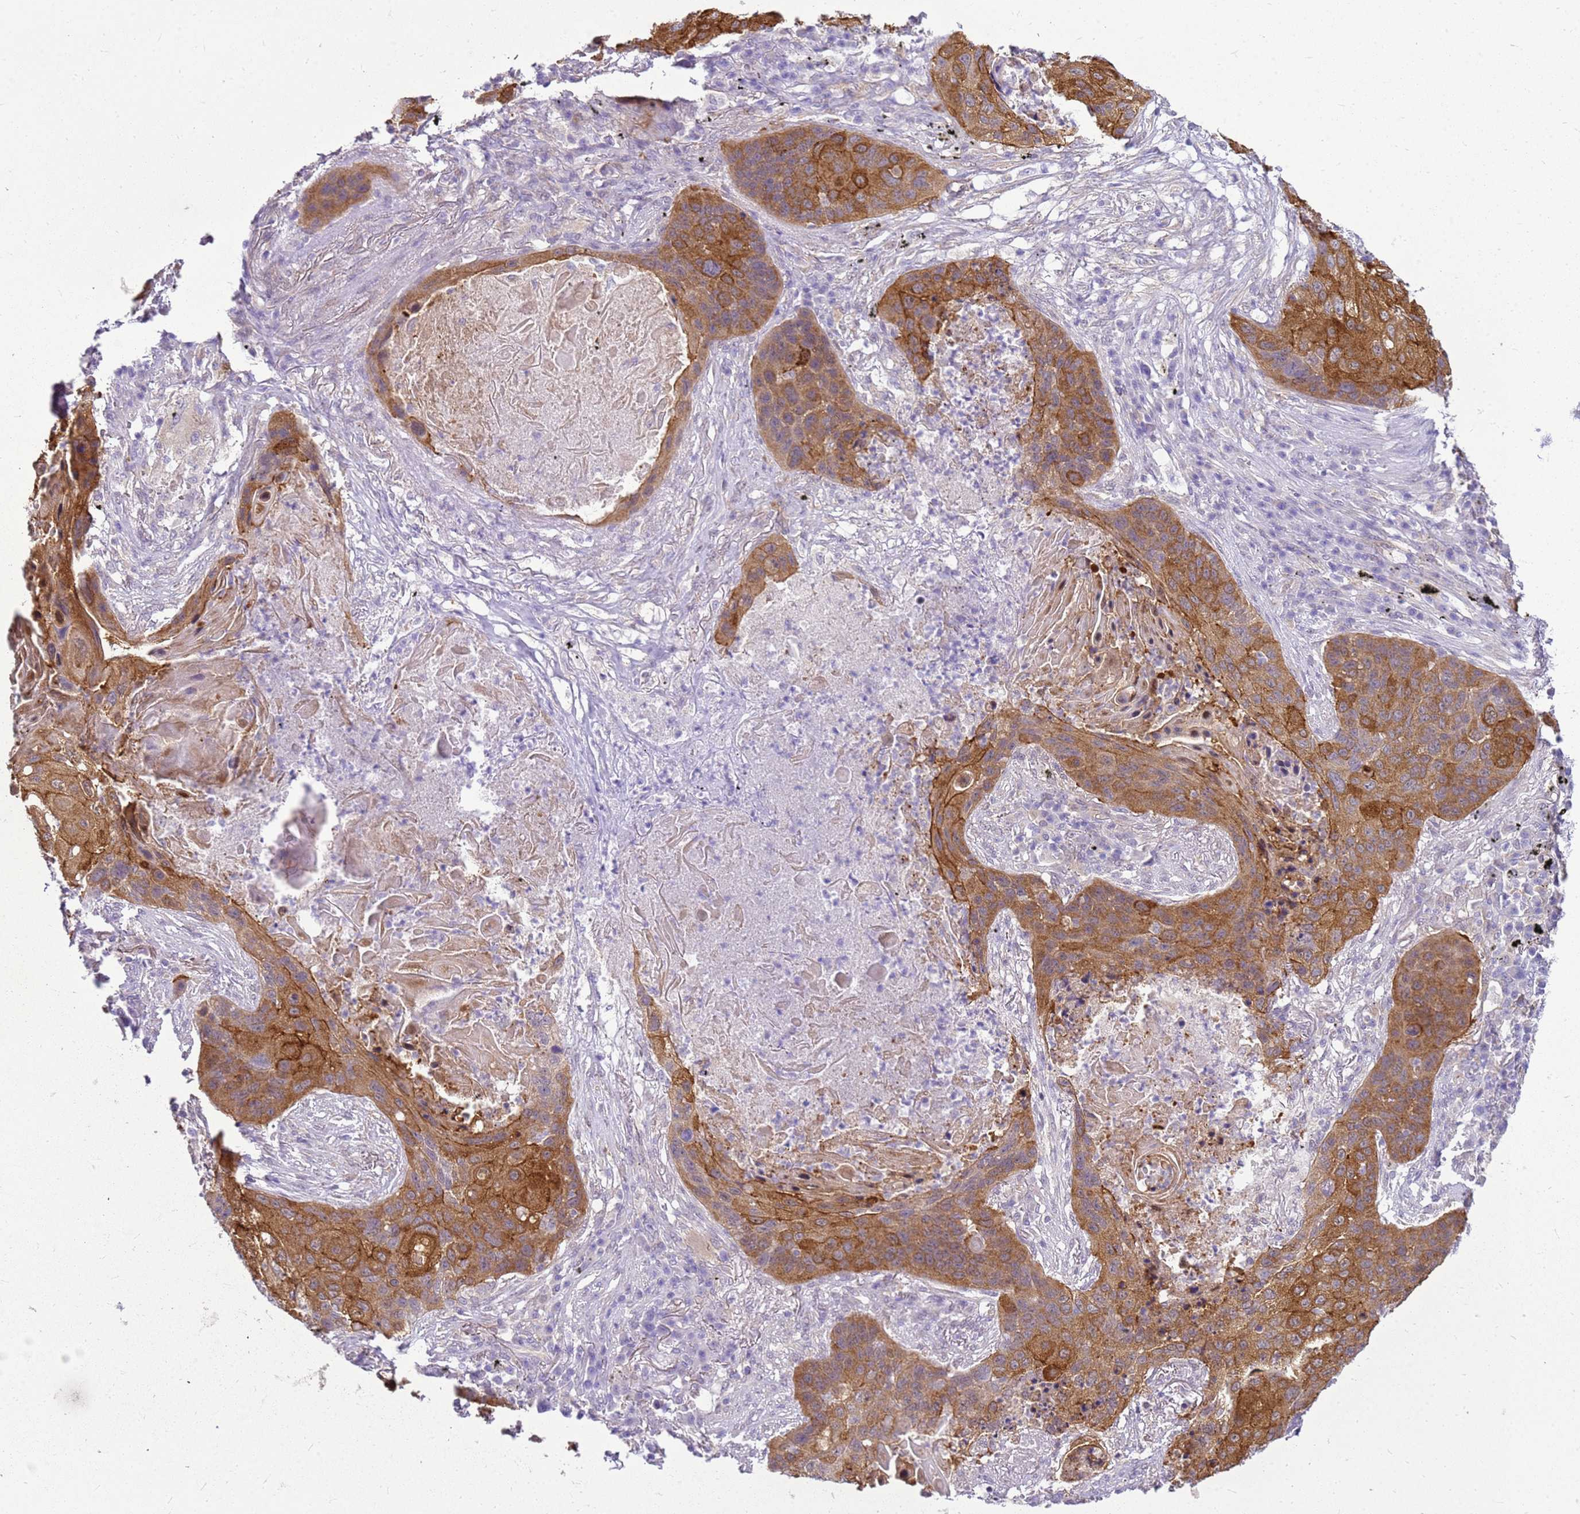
{"staining": {"intensity": "moderate", "quantity": ">75%", "location": "cytoplasmic/membranous"}, "tissue": "lung cancer", "cell_type": "Tumor cells", "image_type": "cancer", "snomed": [{"axis": "morphology", "description": "Squamous cell carcinoma, NOS"}, {"axis": "topography", "description": "Lung"}], "caption": "Immunohistochemistry image of neoplastic tissue: human squamous cell carcinoma (lung) stained using immunohistochemistry reveals medium levels of moderate protein expression localized specifically in the cytoplasmic/membranous of tumor cells, appearing as a cytoplasmic/membranous brown color.", "gene": "HSPB1", "patient": {"sex": "female", "age": 63}}